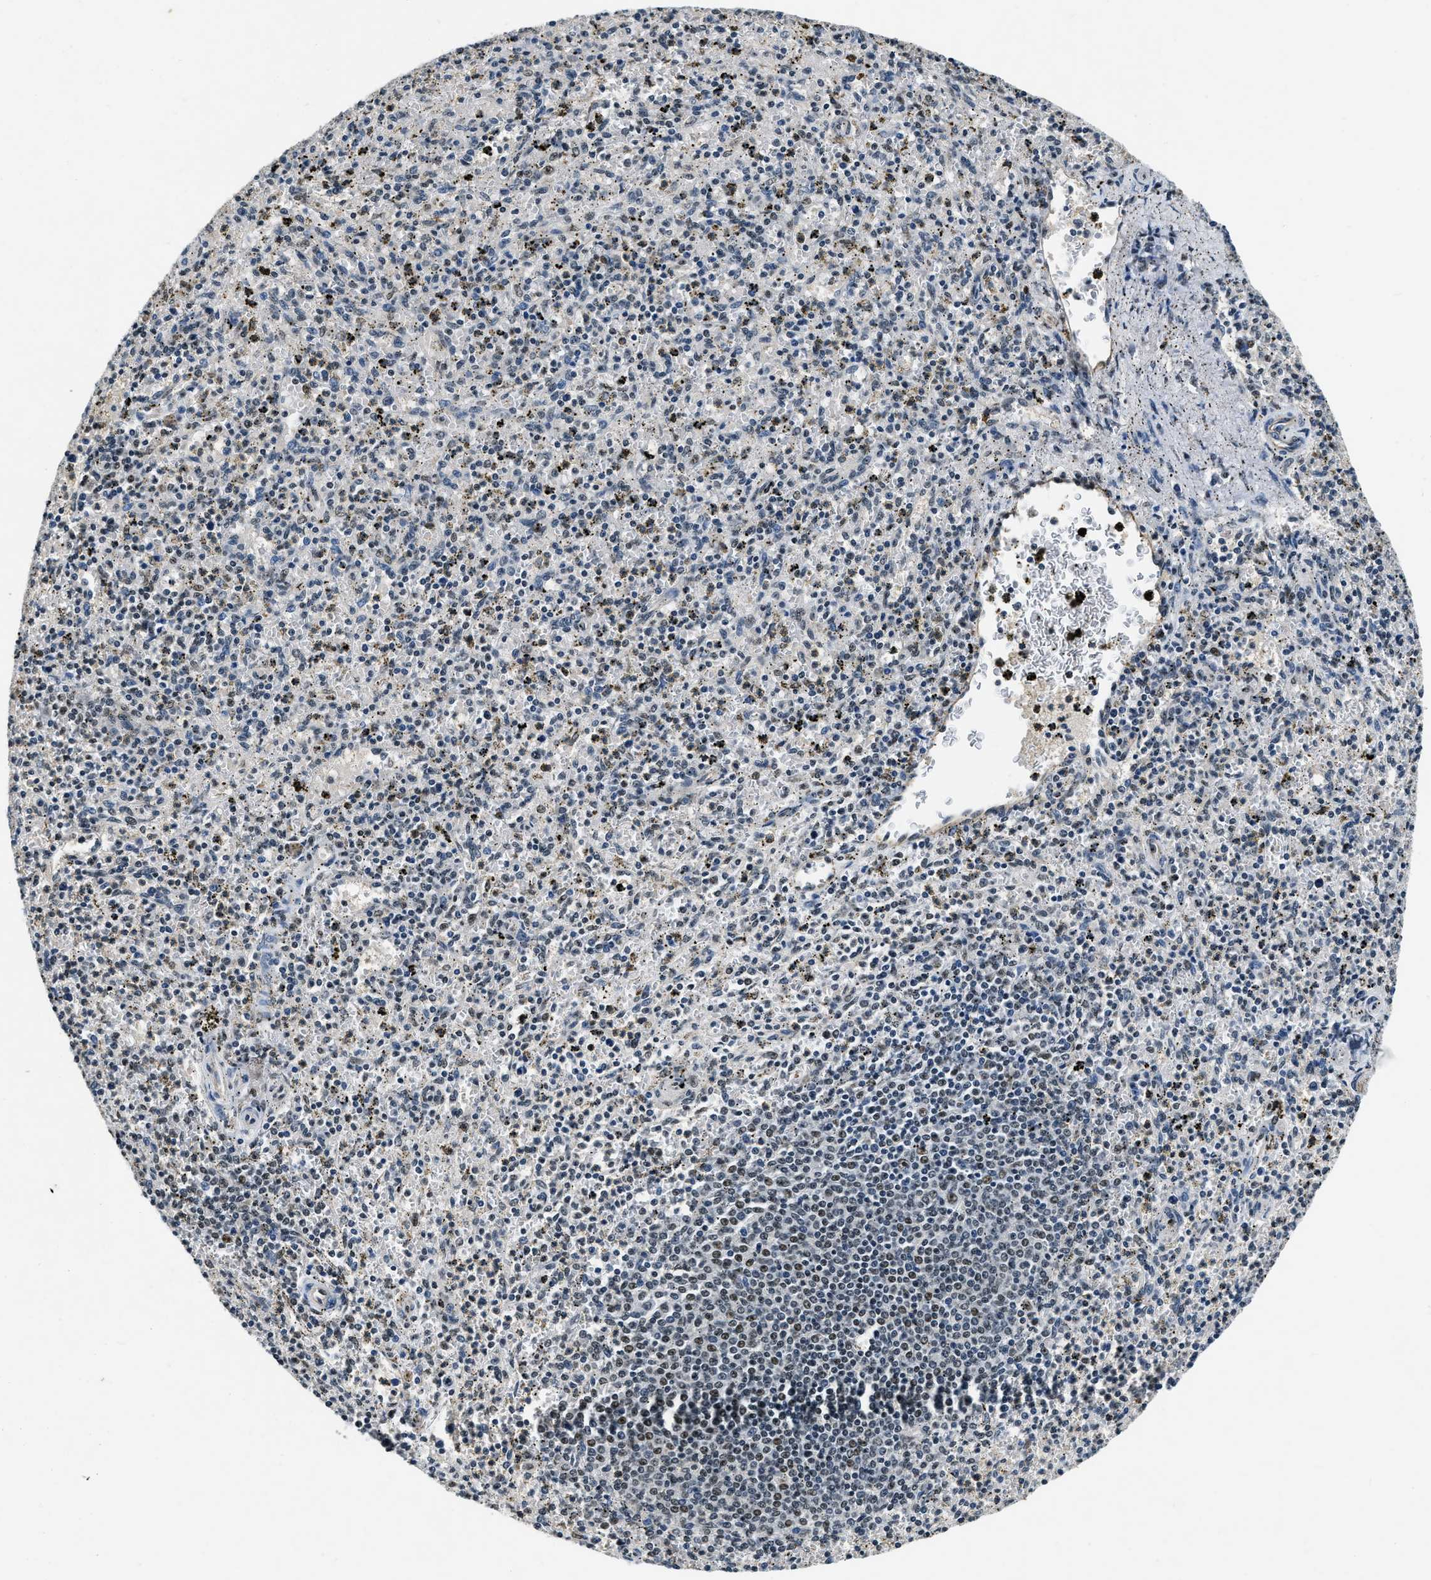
{"staining": {"intensity": "weak", "quantity": "<25%", "location": "nuclear"}, "tissue": "spleen", "cell_type": "Cells in red pulp", "image_type": "normal", "snomed": [{"axis": "morphology", "description": "Normal tissue, NOS"}, {"axis": "topography", "description": "Spleen"}], "caption": "This is a image of IHC staining of unremarkable spleen, which shows no staining in cells in red pulp.", "gene": "CCNE1", "patient": {"sex": "male", "age": 72}}